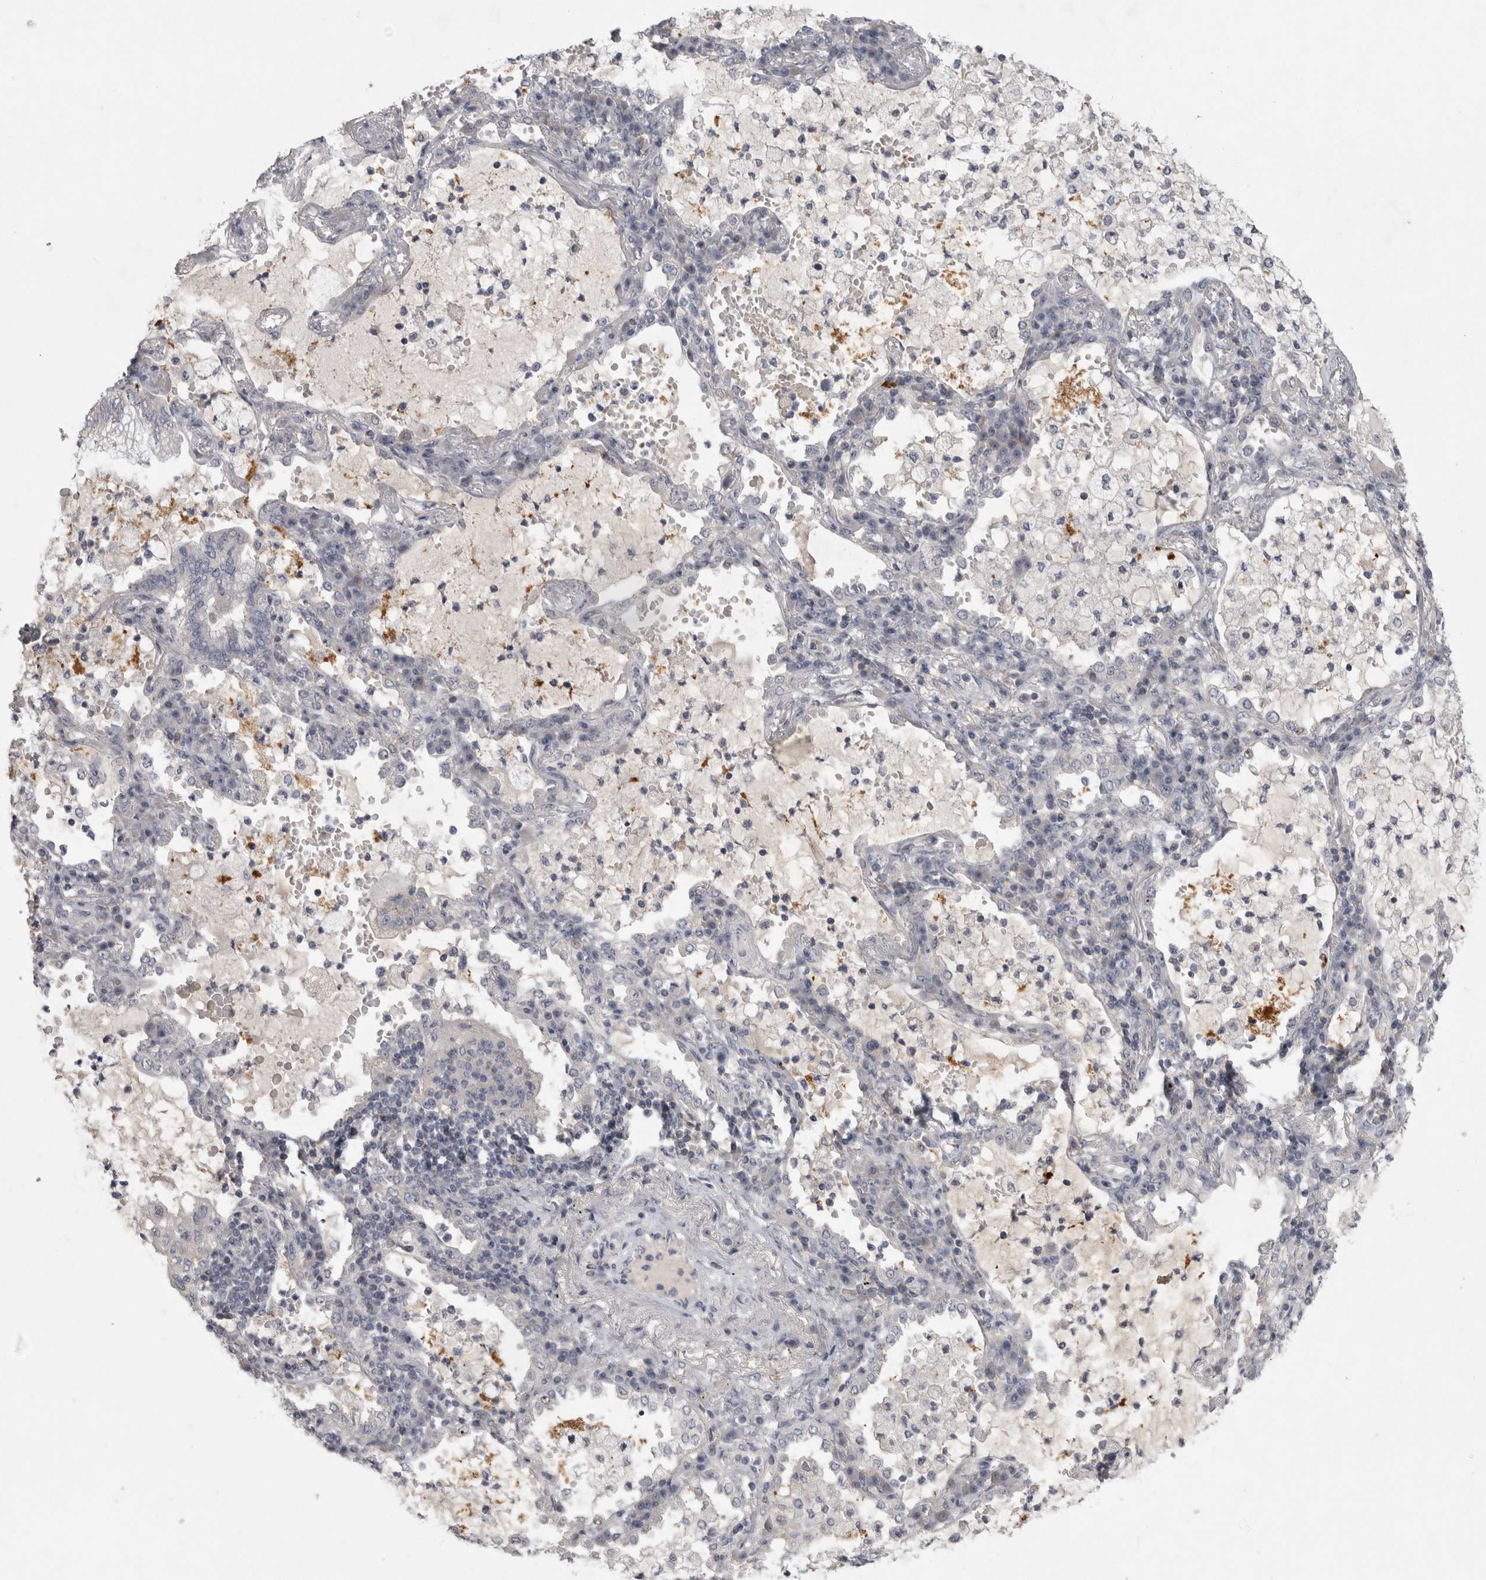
{"staining": {"intensity": "negative", "quantity": "none", "location": "none"}, "tissue": "lung cancer", "cell_type": "Tumor cells", "image_type": "cancer", "snomed": [{"axis": "morphology", "description": "Adenocarcinoma, NOS"}, {"axis": "topography", "description": "Lung"}], "caption": "A high-resolution histopathology image shows IHC staining of adenocarcinoma (lung), which shows no significant expression in tumor cells.", "gene": "ENPP7", "patient": {"sex": "female", "age": 70}}